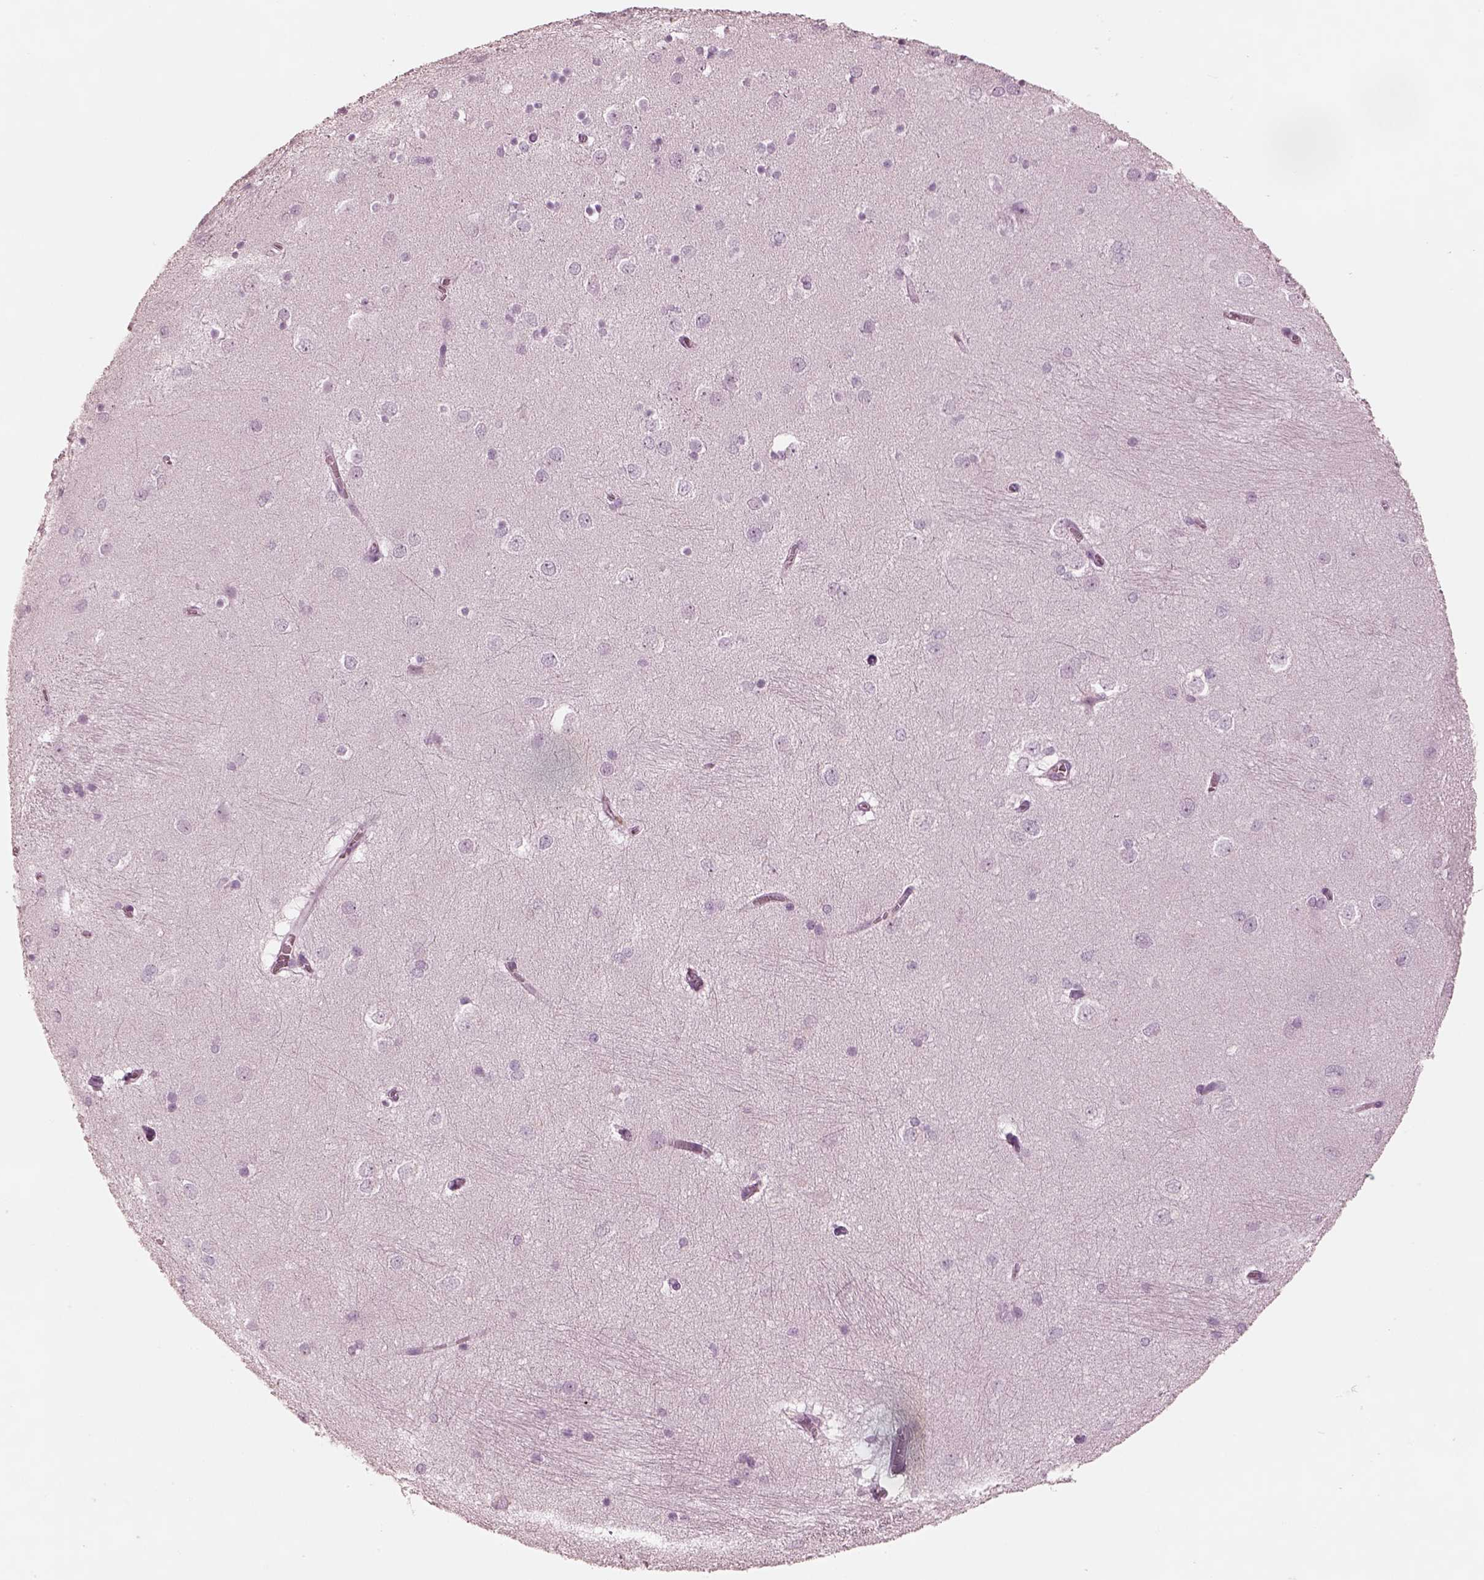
{"staining": {"intensity": "negative", "quantity": "none", "location": "none"}, "tissue": "hippocampus", "cell_type": "Glial cells", "image_type": "normal", "snomed": [{"axis": "morphology", "description": "Normal tissue, NOS"}, {"axis": "topography", "description": "Cerebral cortex"}, {"axis": "topography", "description": "Hippocampus"}], "caption": "DAB immunohistochemical staining of benign human hippocampus demonstrates no significant staining in glial cells. (DAB immunohistochemistry, high magnification).", "gene": "PON3", "patient": {"sex": "female", "age": 19}}